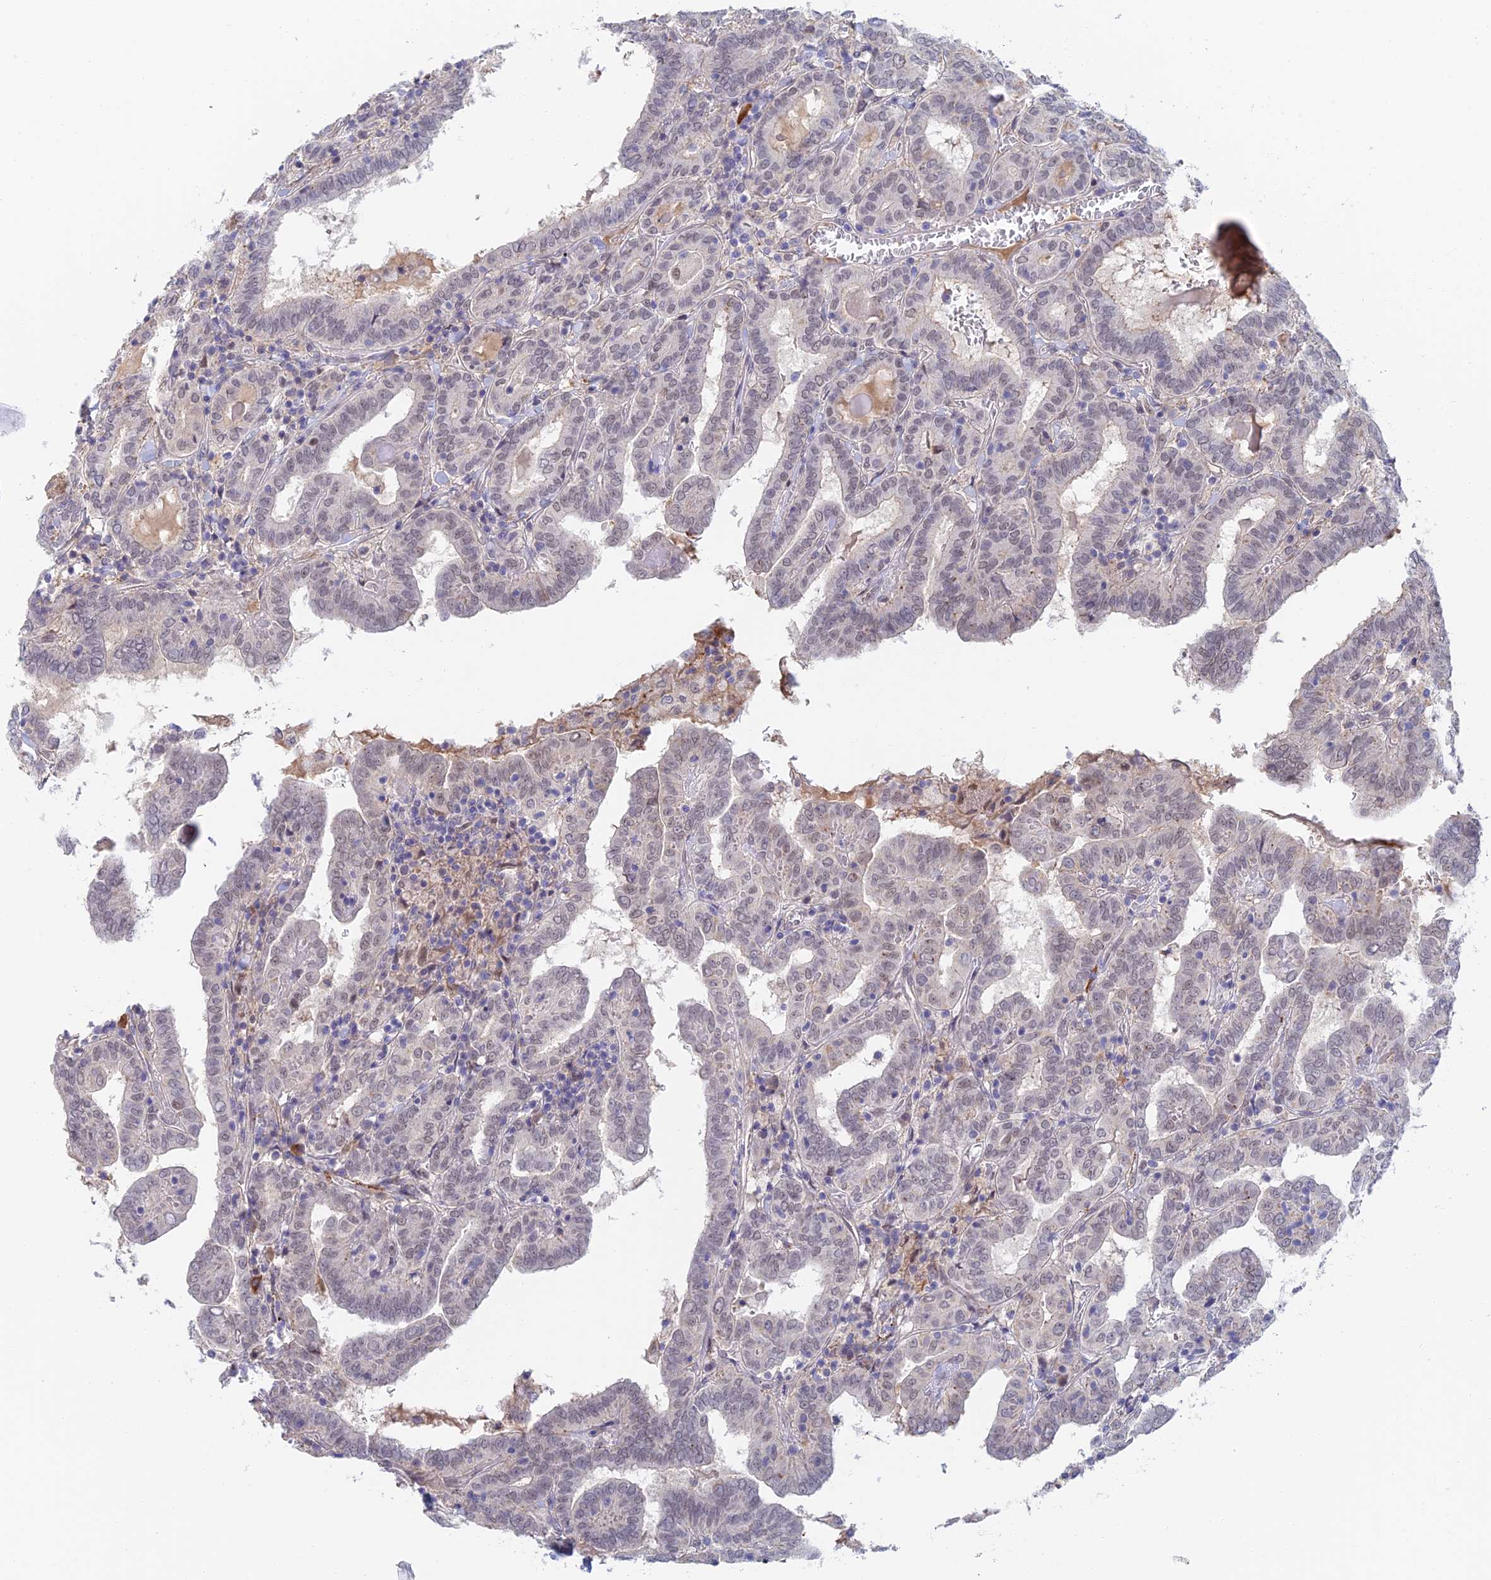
{"staining": {"intensity": "weak", "quantity": "<25%", "location": "nuclear"}, "tissue": "thyroid cancer", "cell_type": "Tumor cells", "image_type": "cancer", "snomed": [{"axis": "morphology", "description": "Papillary adenocarcinoma, NOS"}, {"axis": "topography", "description": "Thyroid gland"}], "caption": "Immunohistochemical staining of papillary adenocarcinoma (thyroid) exhibits no significant positivity in tumor cells.", "gene": "ZUP1", "patient": {"sex": "female", "age": 72}}